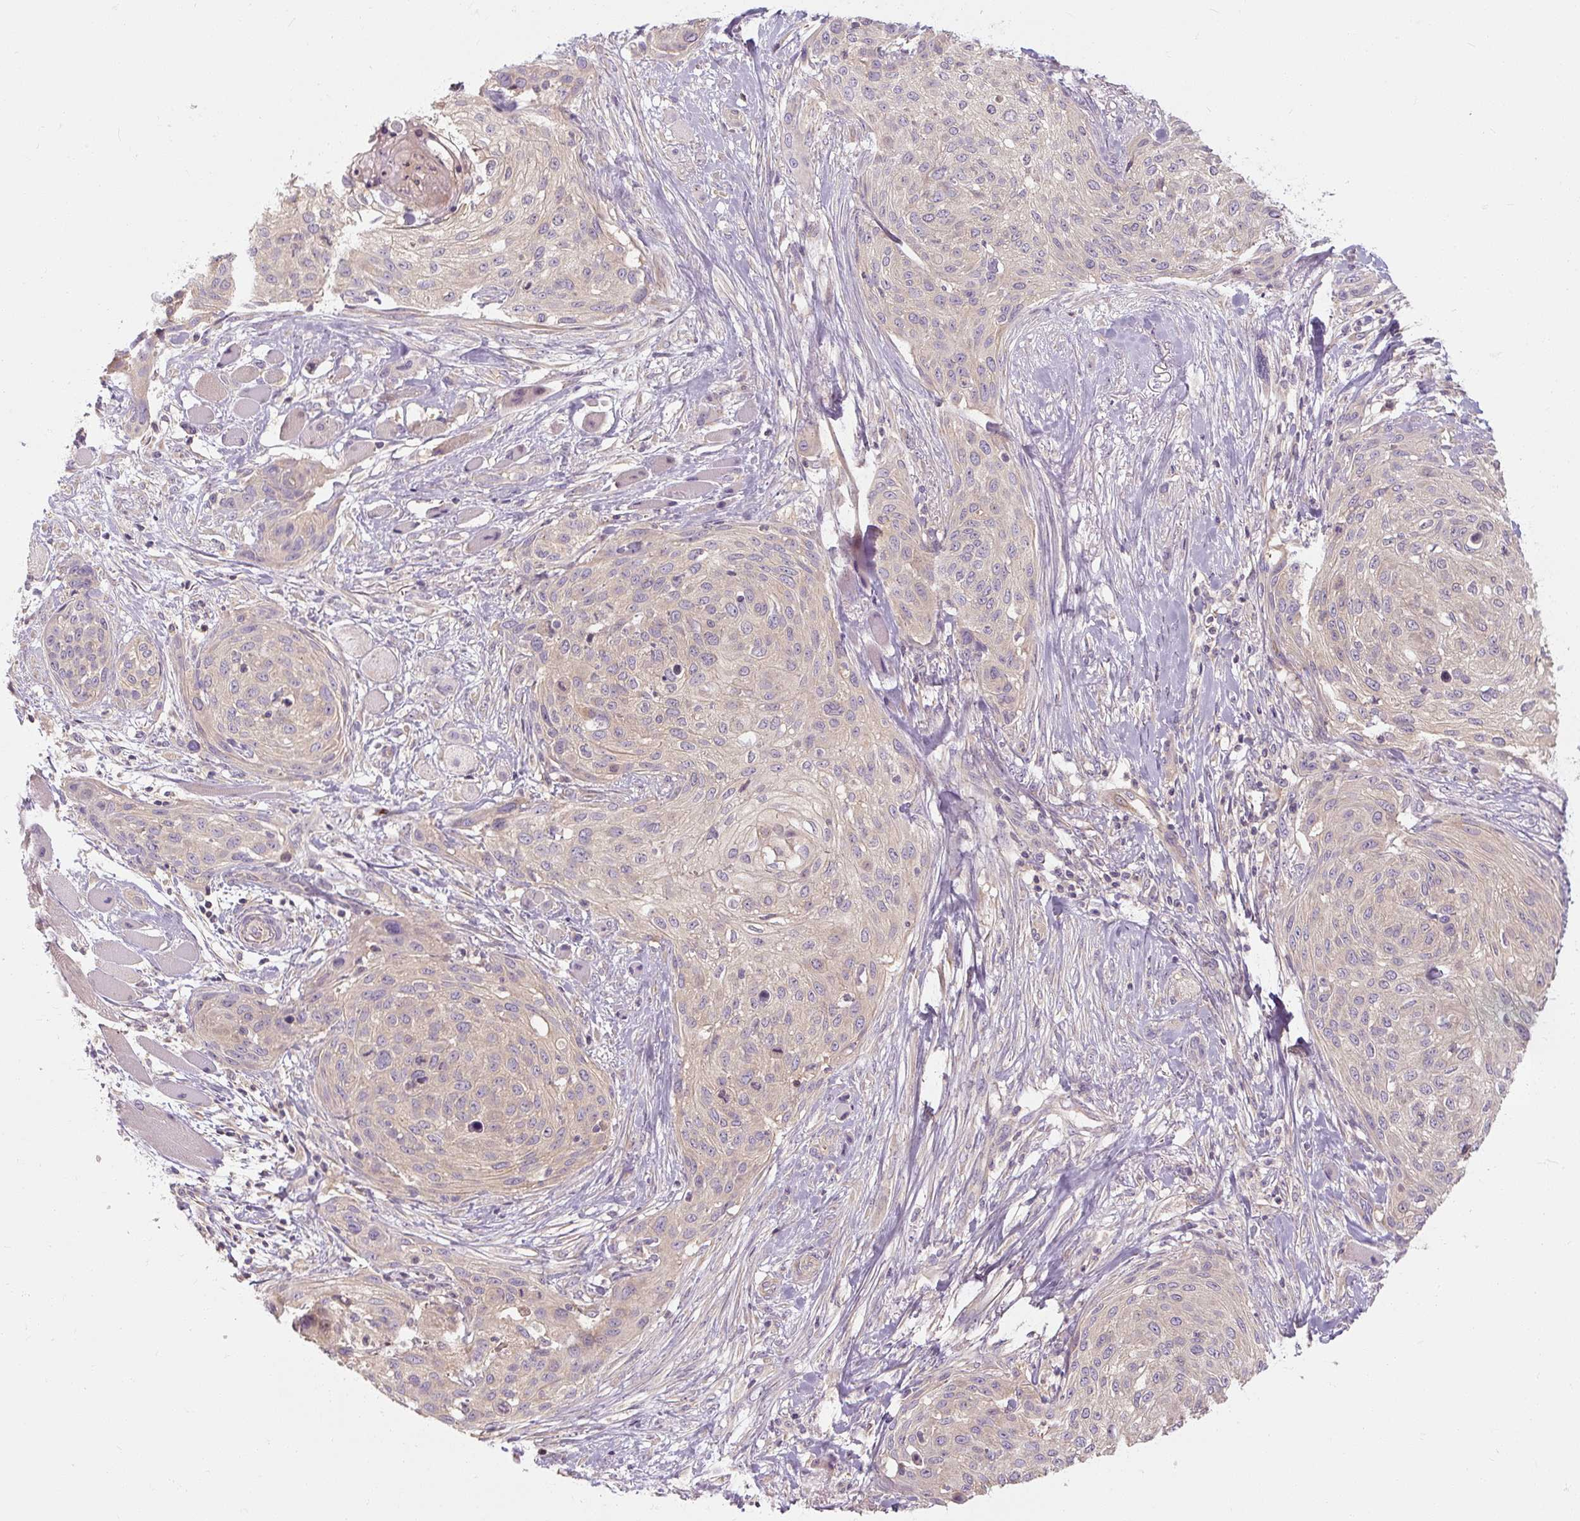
{"staining": {"intensity": "weak", "quantity": "25%-75%", "location": "cytoplasmic/membranous"}, "tissue": "skin cancer", "cell_type": "Tumor cells", "image_type": "cancer", "snomed": [{"axis": "morphology", "description": "Squamous cell carcinoma, NOS"}, {"axis": "topography", "description": "Skin"}], "caption": "DAB (3,3'-diaminobenzidine) immunohistochemical staining of human squamous cell carcinoma (skin) demonstrates weak cytoplasmic/membranous protein expression in approximately 25%-75% of tumor cells.", "gene": "RB1CC1", "patient": {"sex": "female", "age": 87}}